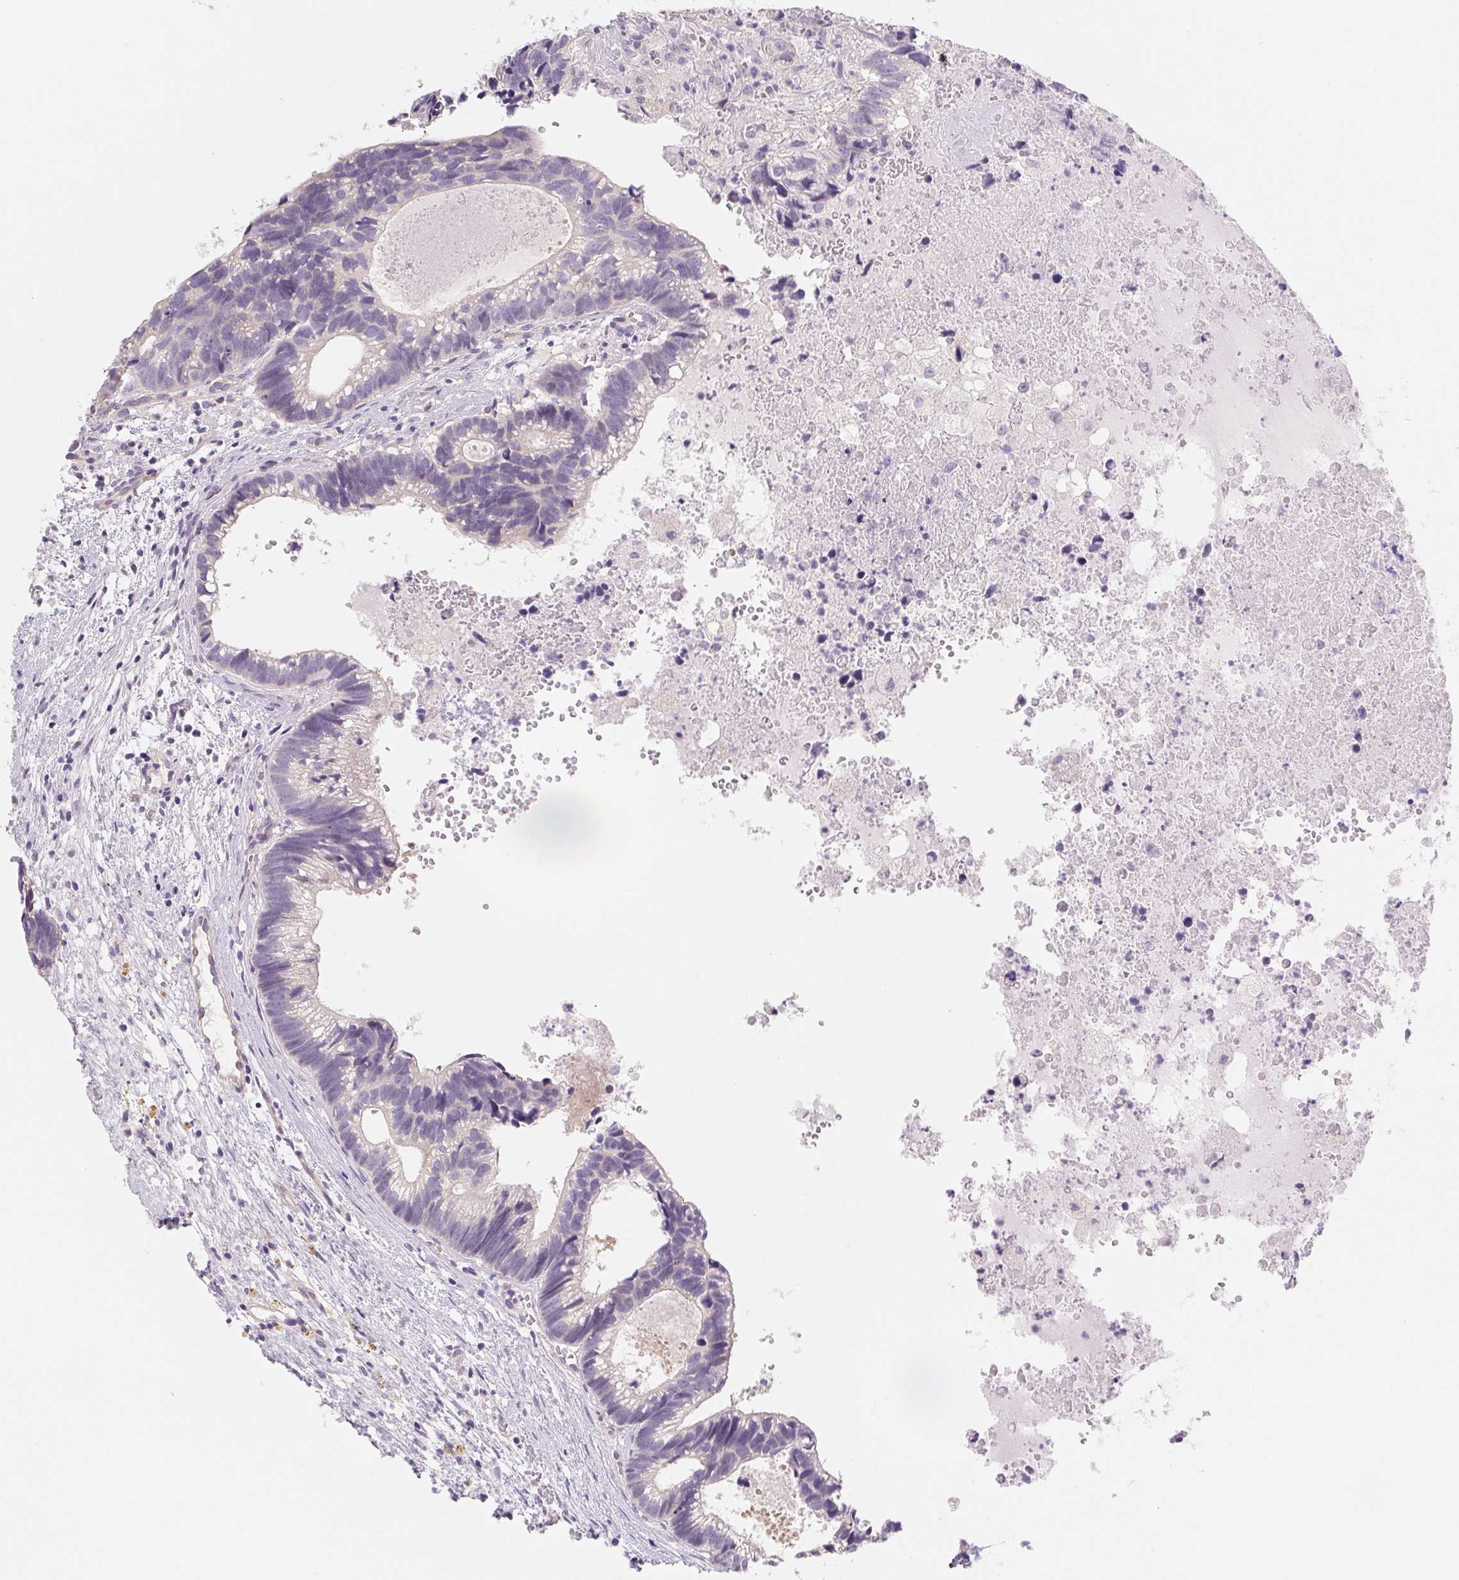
{"staining": {"intensity": "negative", "quantity": "none", "location": "none"}, "tissue": "head and neck cancer", "cell_type": "Tumor cells", "image_type": "cancer", "snomed": [{"axis": "morphology", "description": "Adenocarcinoma, NOS"}, {"axis": "topography", "description": "Head-Neck"}], "caption": "Photomicrograph shows no protein expression in tumor cells of head and neck cancer (adenocarcinoma) tissue.", "gene": "CTNND2", "patient": {"sex": "male", "age": 62}}